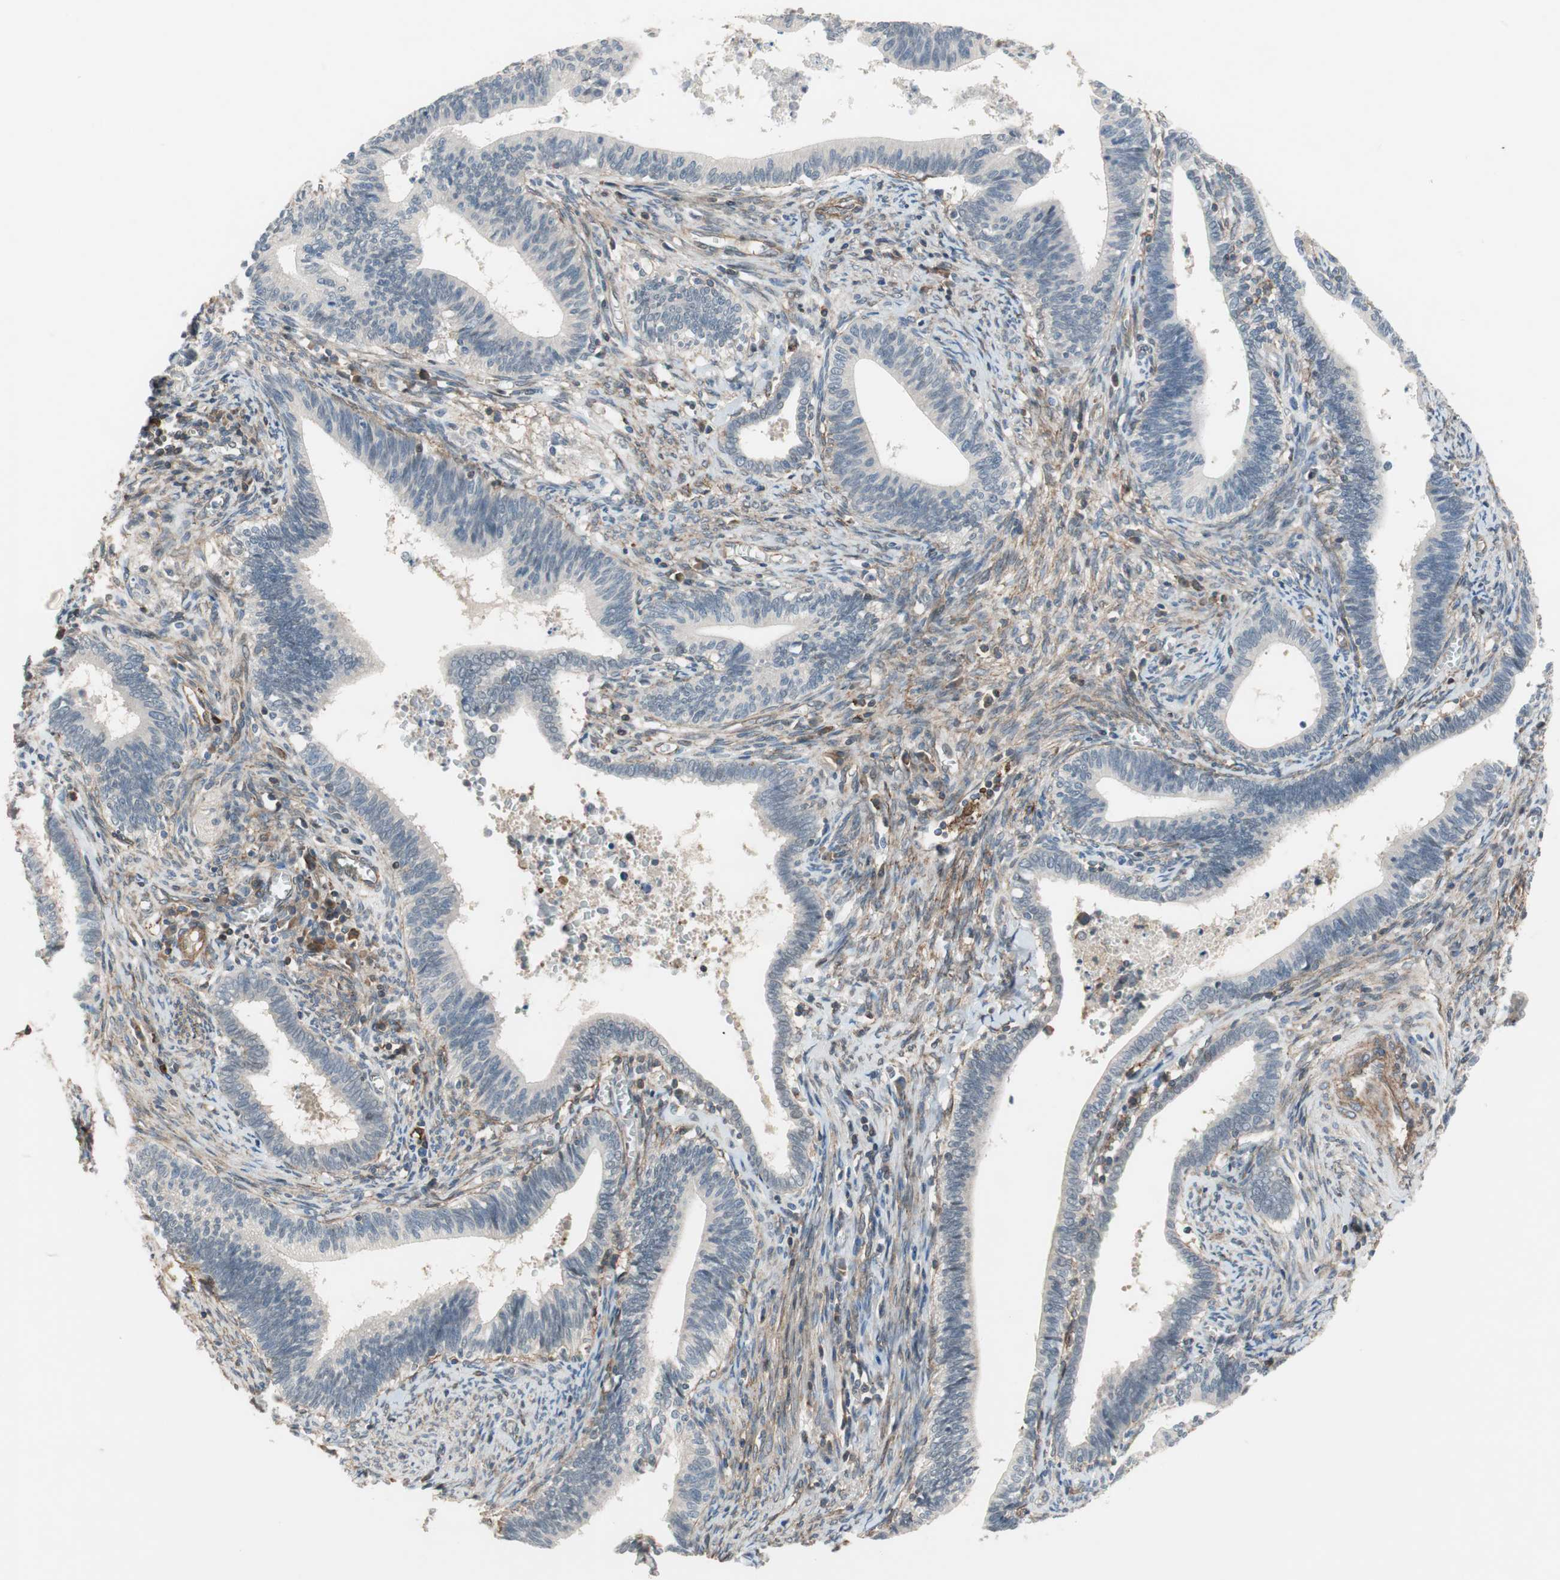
{"staining": {"intensity": "negative", "quantity": "none", "location": "none"}, "tissue": "cervical cancer", "cell_type": "Tumor cells", "image_type": "cancer", "snomed": [{"axis": "morphology", "description": "Adenocarcinoma, NOS"}, {"axis": "topography", "description": "Cervix"}], "caption": "The immunohistochemistry (IHC) micrograph has no significant staining in tumor cells of cervical cancer (adenocarcinoma) tissue. Nuclei are stained in blue.", "gene": "GRHL1", "patient": {"sex": "female", "age": 44}}